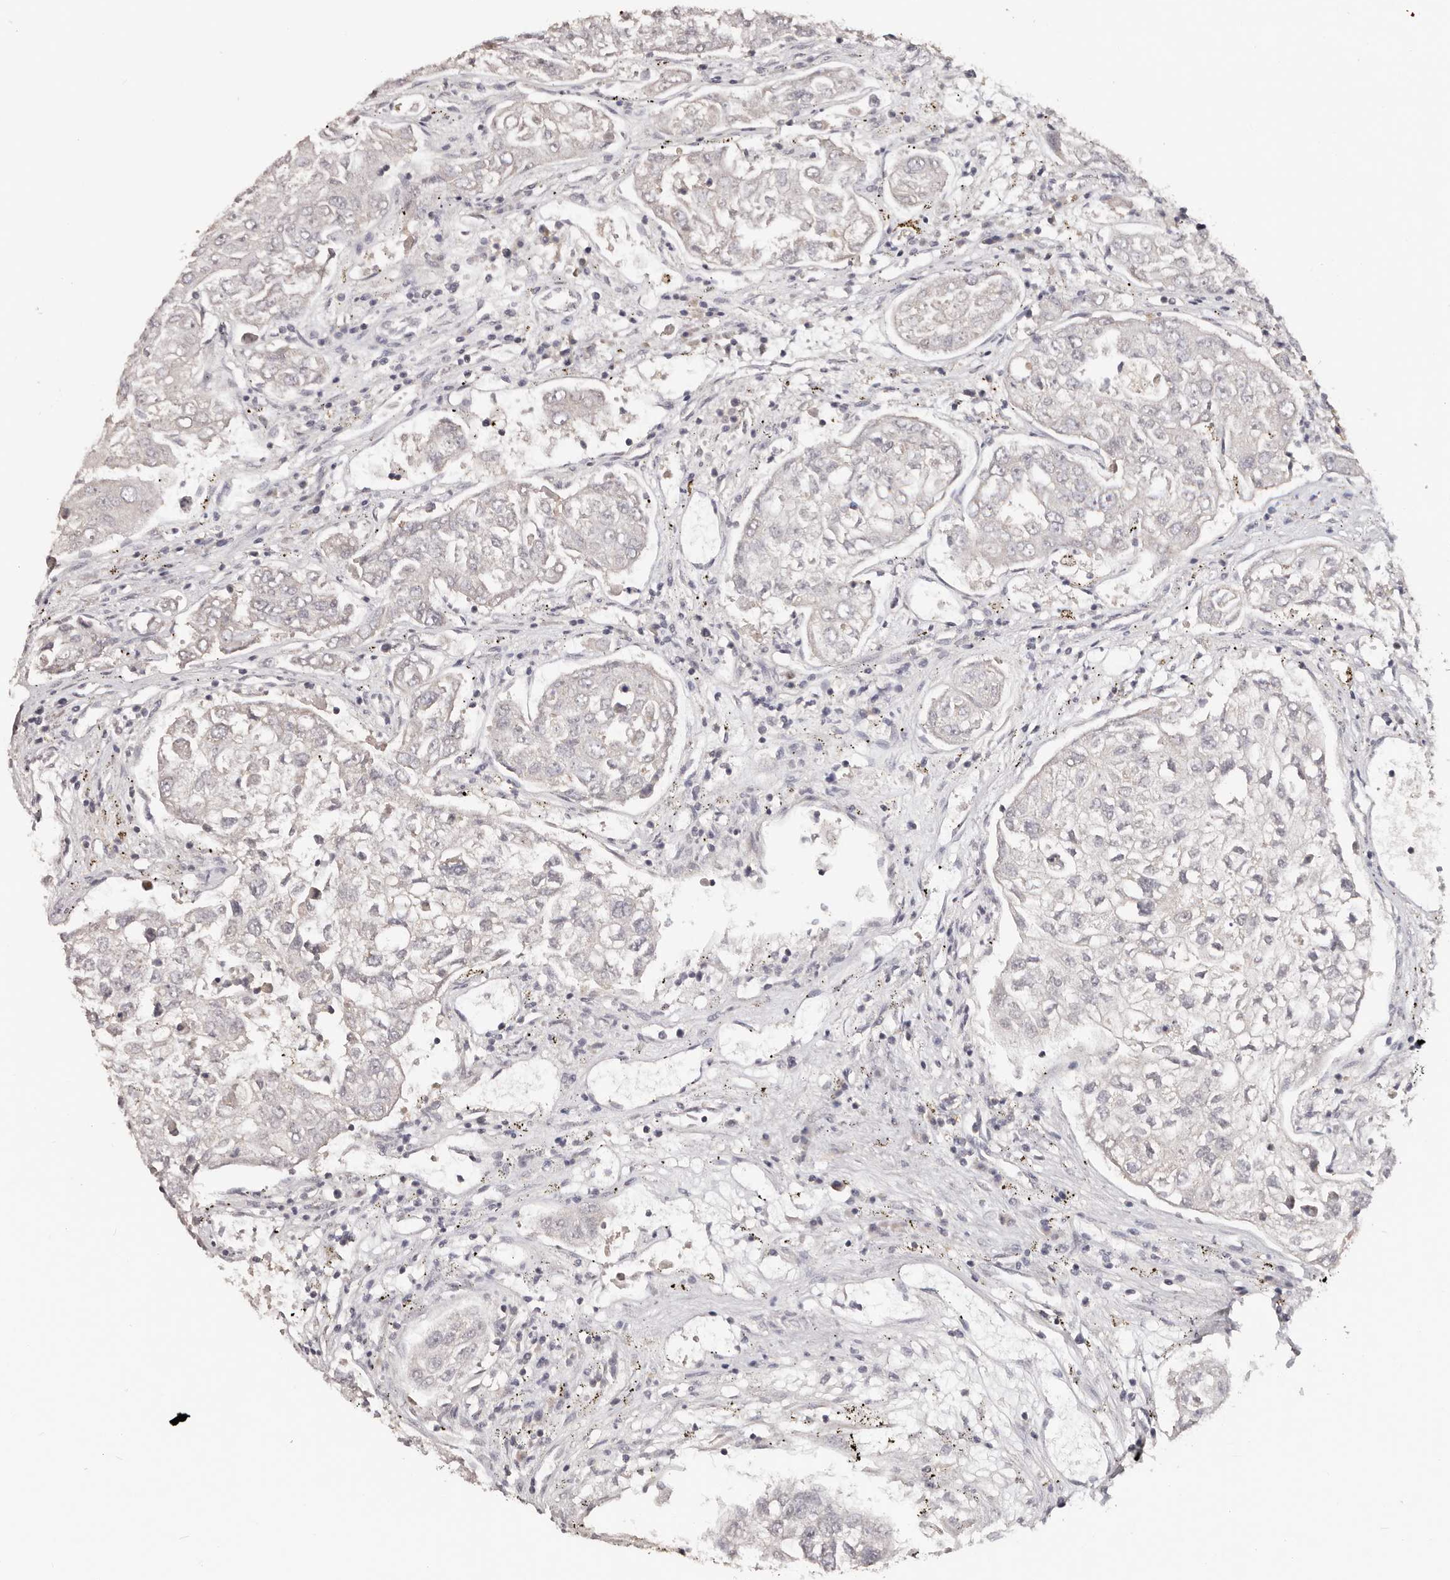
{"staining": {"intensity": "negative", "quantity": "none", "location": "none"}, "tissue": "urothelial cancer", "cell_type": "Tumor cells", "image_type": "cancer", "snomed": [{"axis": "morphology", "description": "Urothelial carcinoma, High grade"}, {"axis": "topography", "description": "Lymph node"}, {"axis": "topography", "description": "Urinary bladder"}], "caption": "Human urothelial cancer stained for a protein using immunohistochemistry displays no positivity in tumor cells.", "gene": "CCDC190", "patient": {"sex": "male", "age": 51}}